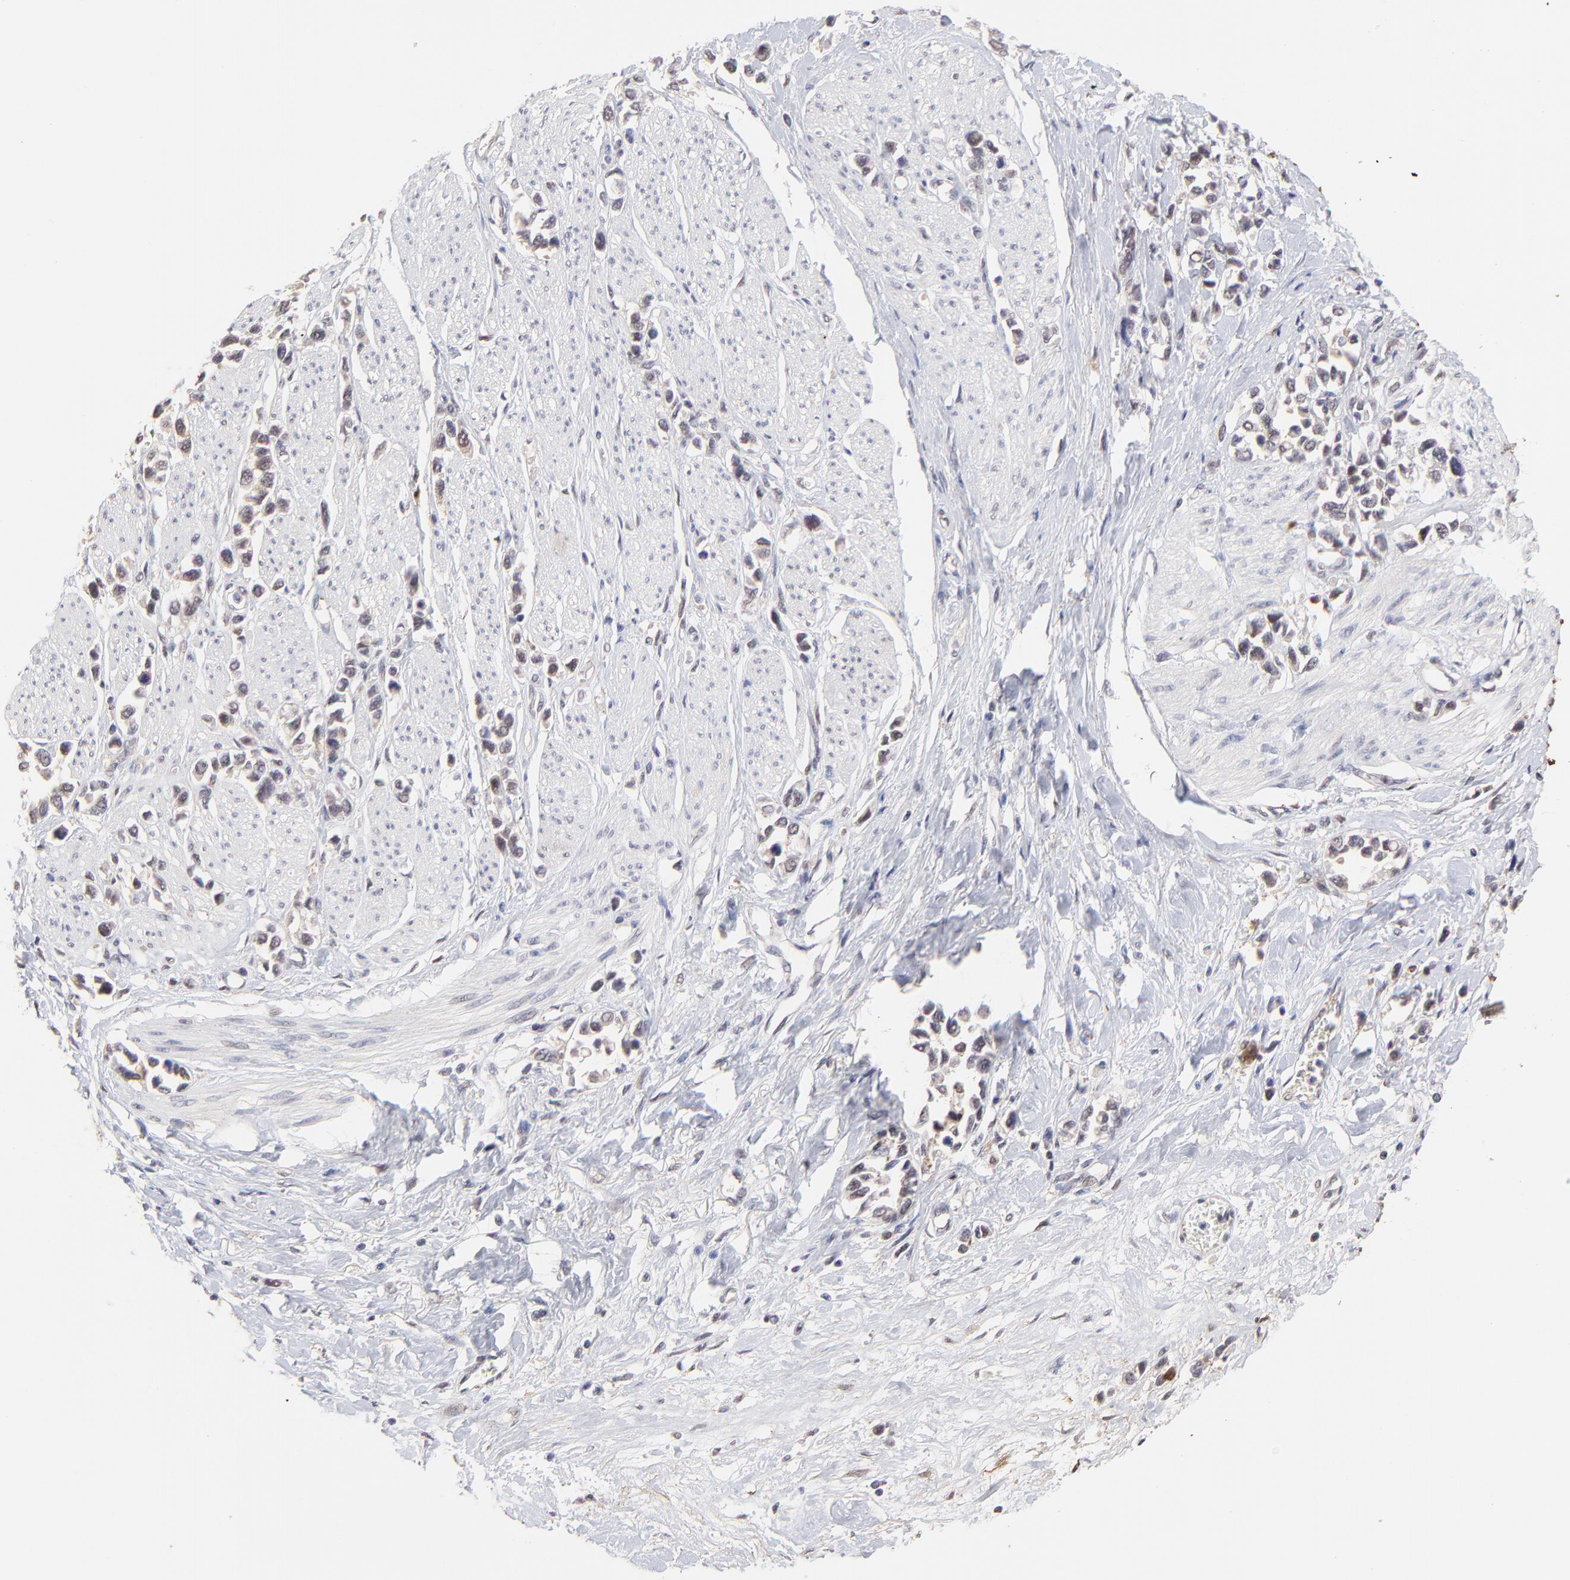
{"staining": {"intensity": "weak", "quantity": "25%-75%", "location": "nuclear"}, "tissue": "stomach cancer", "cell_type": "Tumor cells", "image_type": "cancer", "snomed": [{"axis": "morphology", "description": "Adenocarcinoma, NOS"}, {"axis": "topography", "description": "Stomach, upper"}], "caption": "Immunohistochemistry image of adenocarcinoma (stomach) stained for a protein (brown), which exhibits low levels of weak nuclear positivity in approximately 25%-75% of tumor cells.", "gene": "PSMD14", "patient": {"sex": "male", "age": 76}}